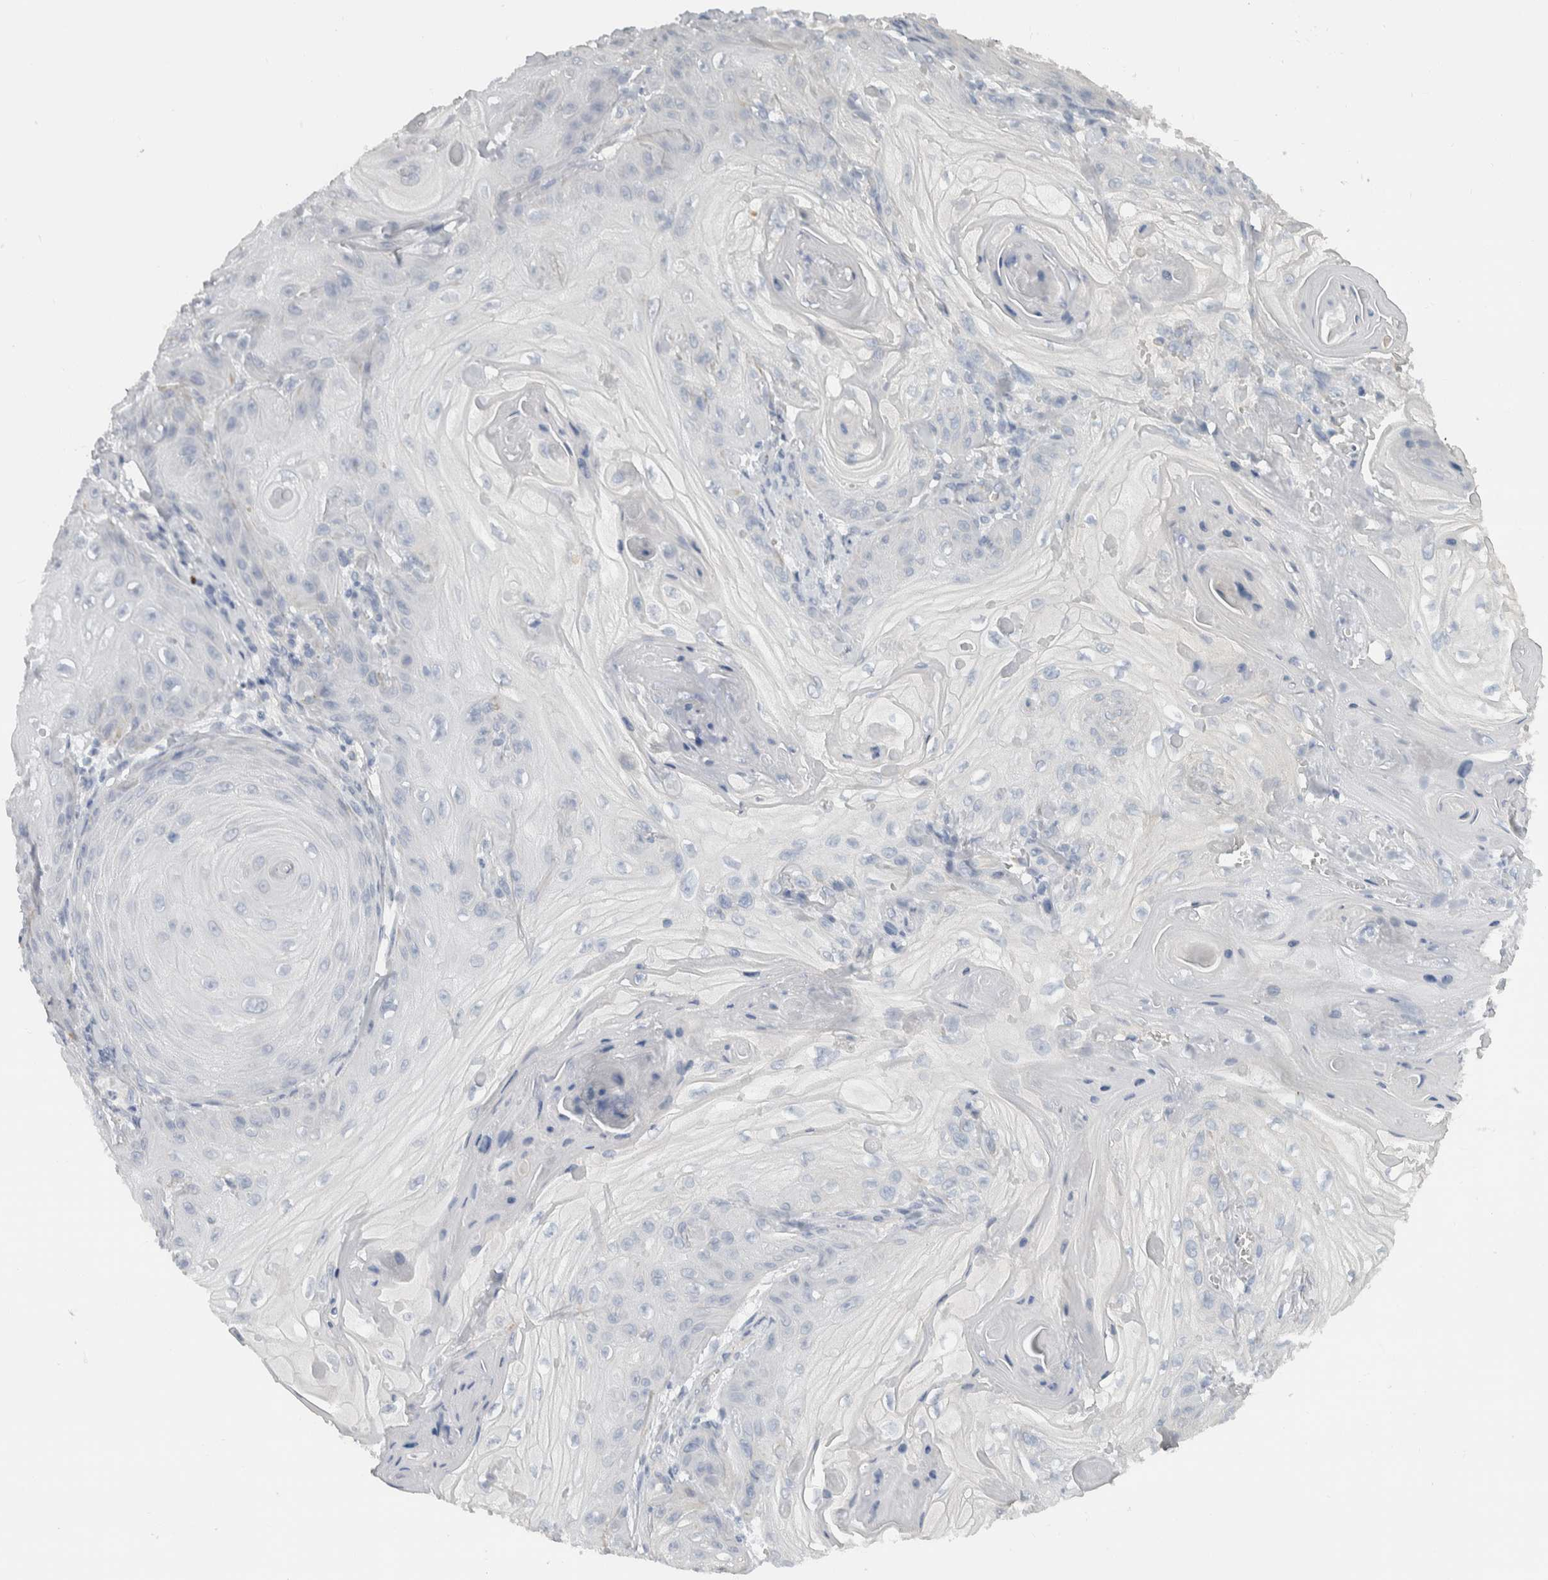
{"staining": {"intensity": "negative", "quantity": "none", "location": "none"}, "tissue": "skin cancer", "cell_type": "Tumor cells", "image_type": "cancer", "snomed": [{"axis": "morphology", "description": "Squamous cell carcinoma, NOS"}, {"axis": "topography", "description": "Skin"}], "caption": "Immunohistochemical staining of skin cancer (squamous cell carcinoma) exhibits no significant positivity in tumor cells.", "gene": "NEFM", "patient": {"sex": "male", "age": 74}}